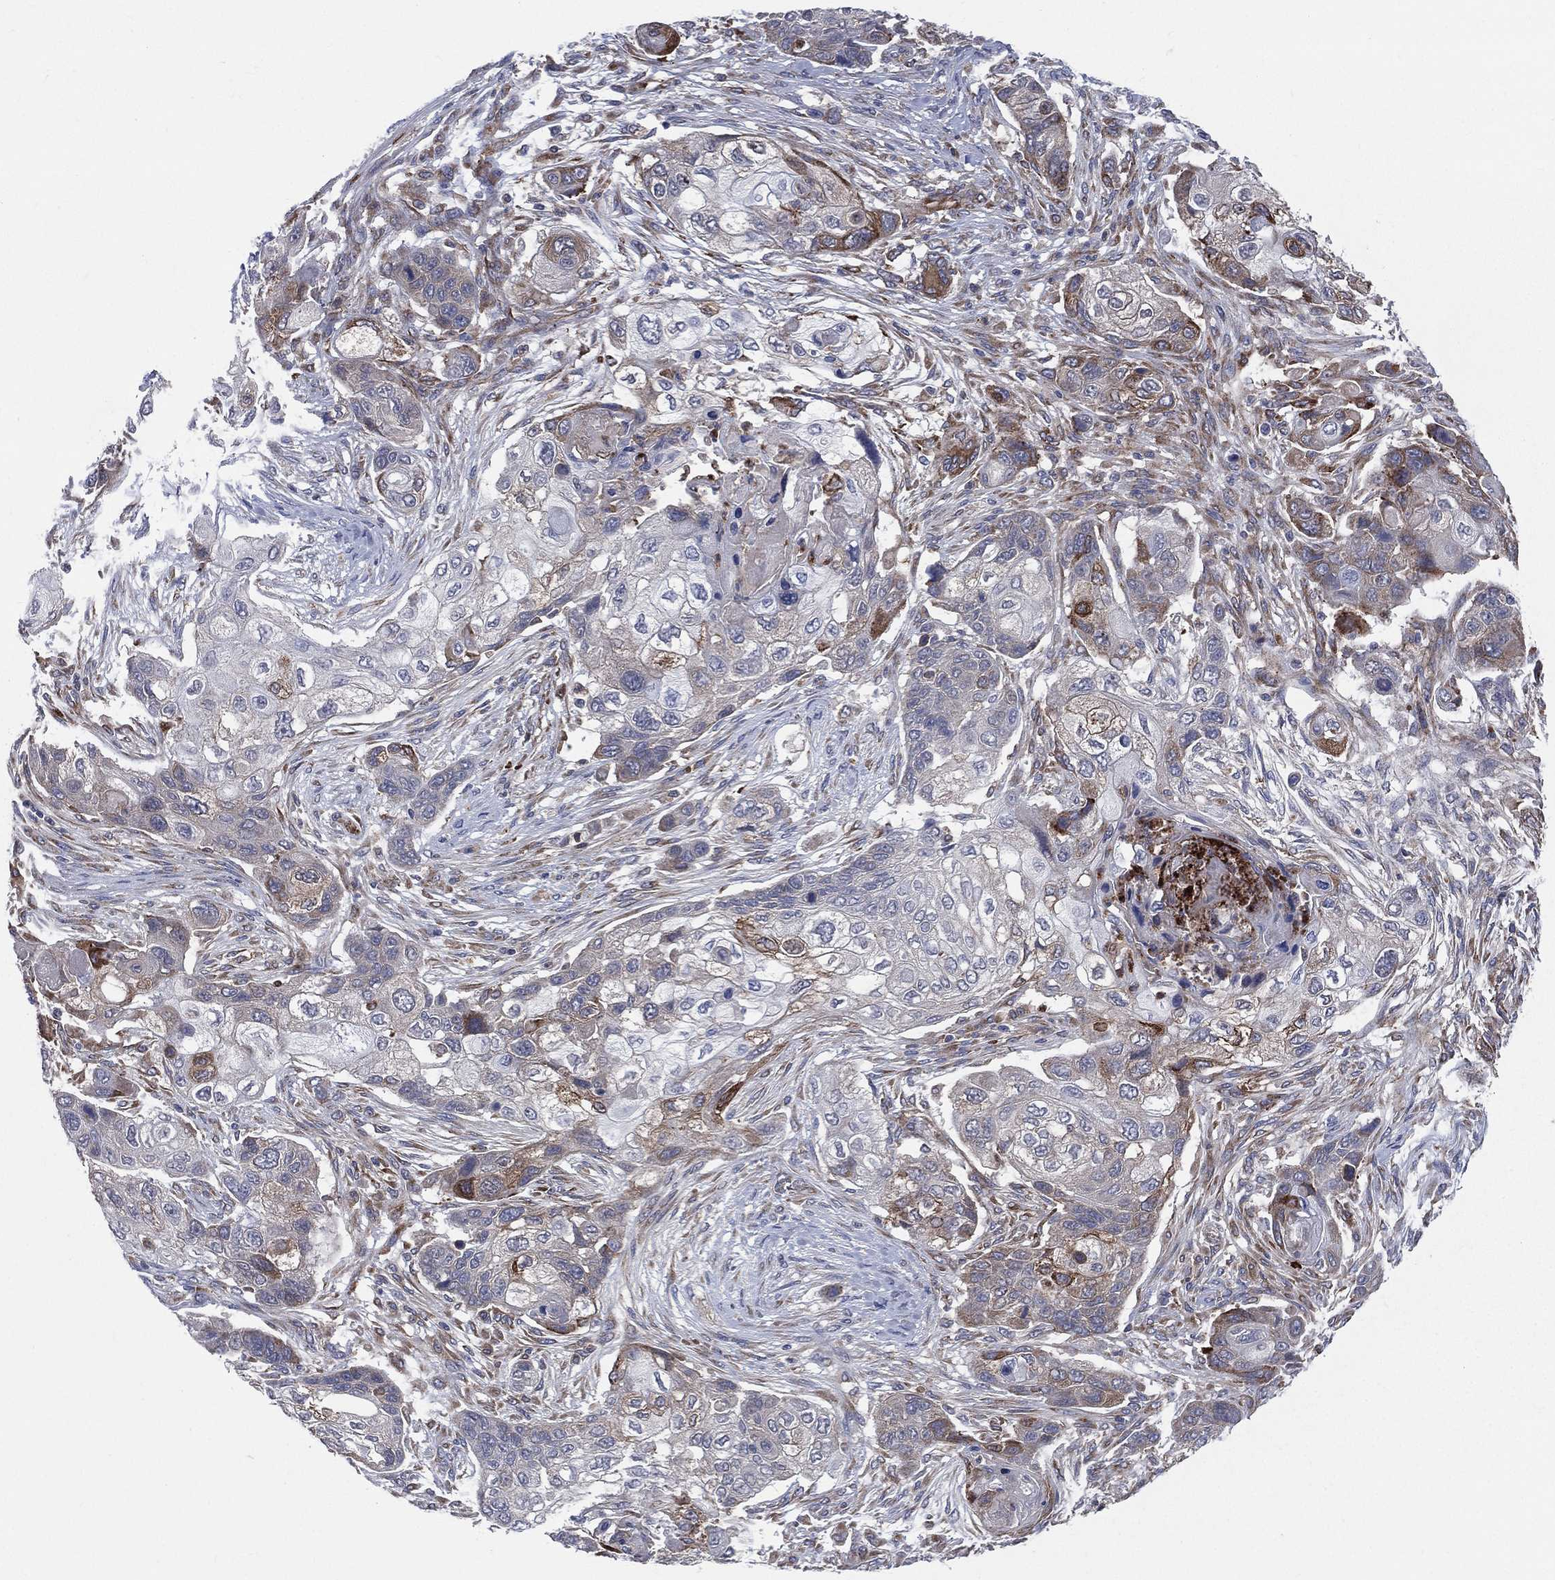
{"staining": {"intensity": "moderate", "quantity": "<25%", "location": "cytoplasmic/membranous"}, "tissue": "lung cancer", "cell_type": "Tumor cells", "image_type": "cancer", "snomed": [{"axis": "morphology", "description": "Squamous cell carcinoma, NOS"}, {"axis": "topography", "description": "Lung"}], "caption": "Immunohistochemistry (IHC) (DAB (3,3'-diaminobenzidine)) staining of human lung cancer shows moderate cytoplasmic/membranous protein expression in about <25% of tumor cells. (DAB IHC with brightfield microscopy, high magnification).", "gene": "CCDC159", "patient": {"sex": "male", "age": 69}}